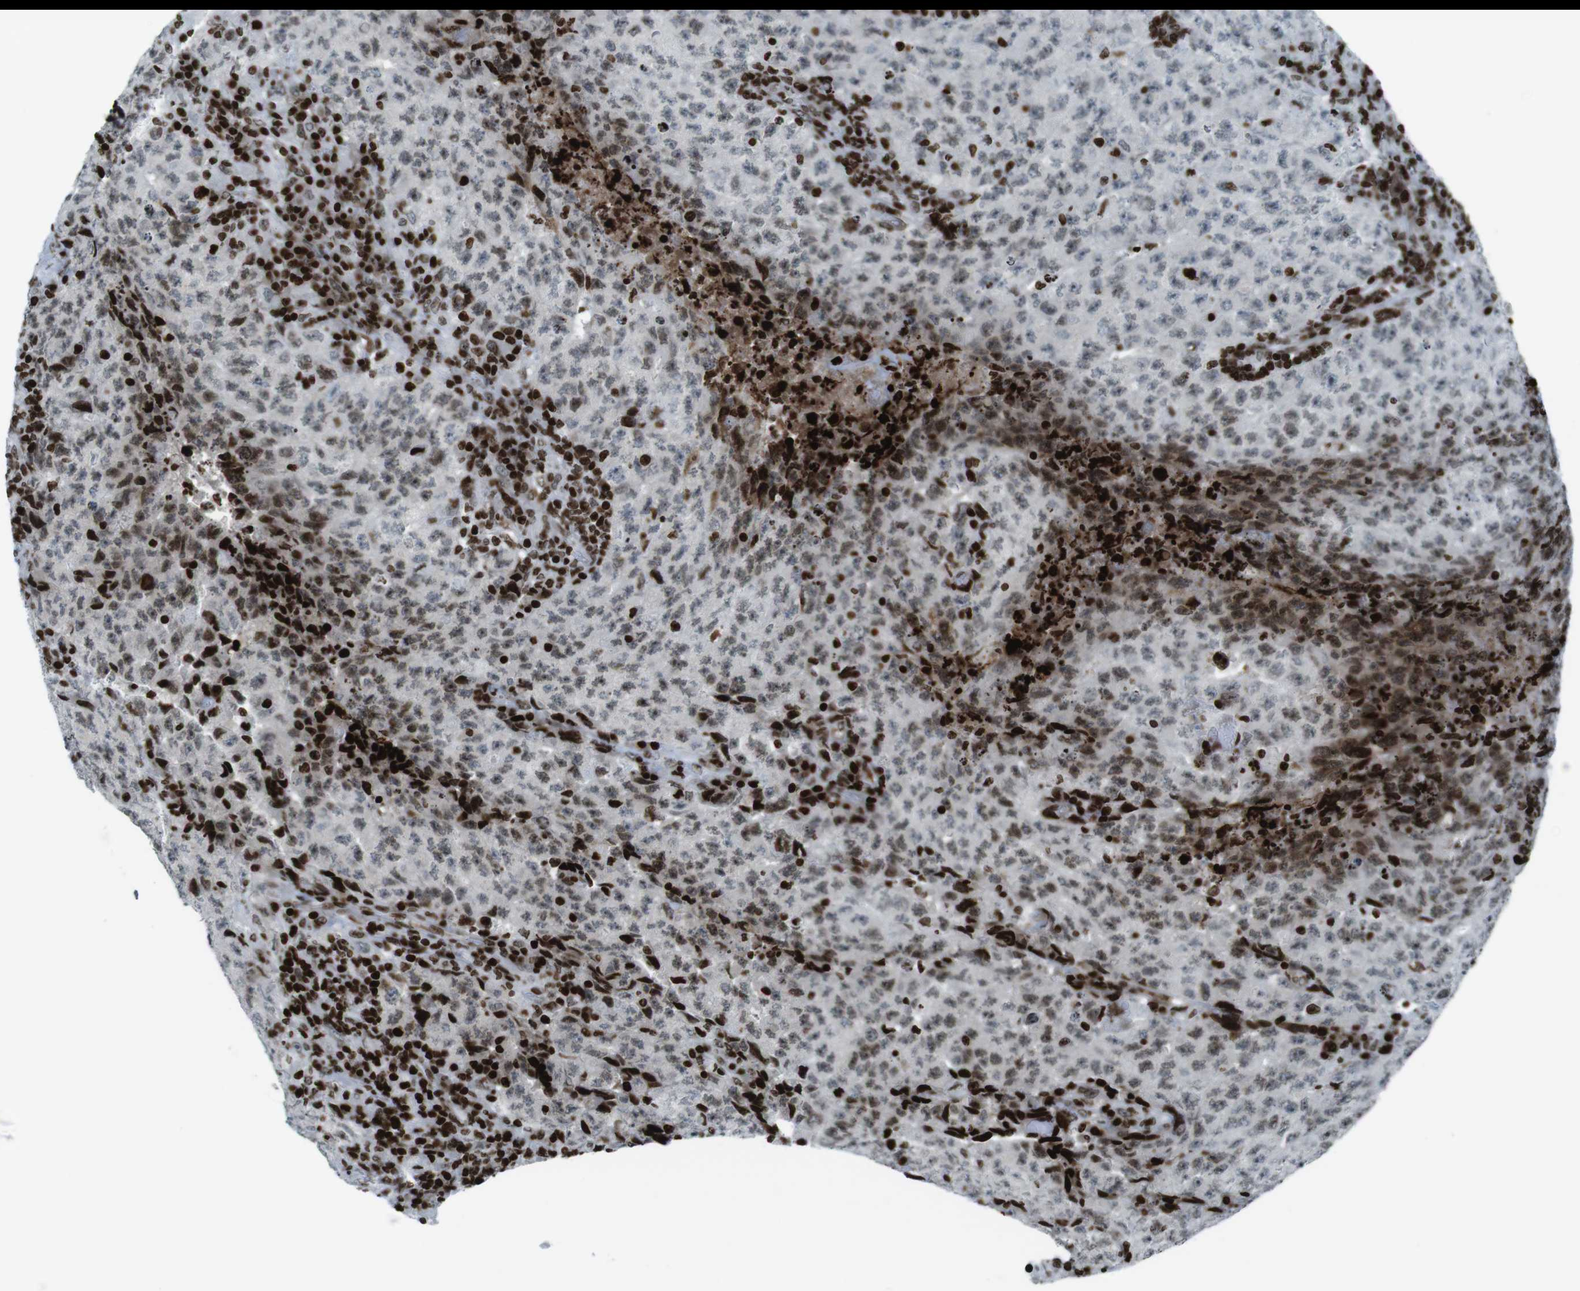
{"staining": {"intensity": "weak", "quantity": "<25%", "location": "nuclear"}, "tissue": "testis cancer", "cell_type": "Tumor cells", "image_type": "cancer", "snomed": [{"axis": "morphology", "description": "Necrosis, NOS"}, {"axis": "morphology", "description": "Carcinoma, Embryonal, NOS"}, {"axis": "topography", "description": "Testis"}], "caption": "Testis cancer stained for a protein using IHC reveals no expression tumor cells.", "gene": "H2AC8", "patient": {"sex": "male", "age": 19}}